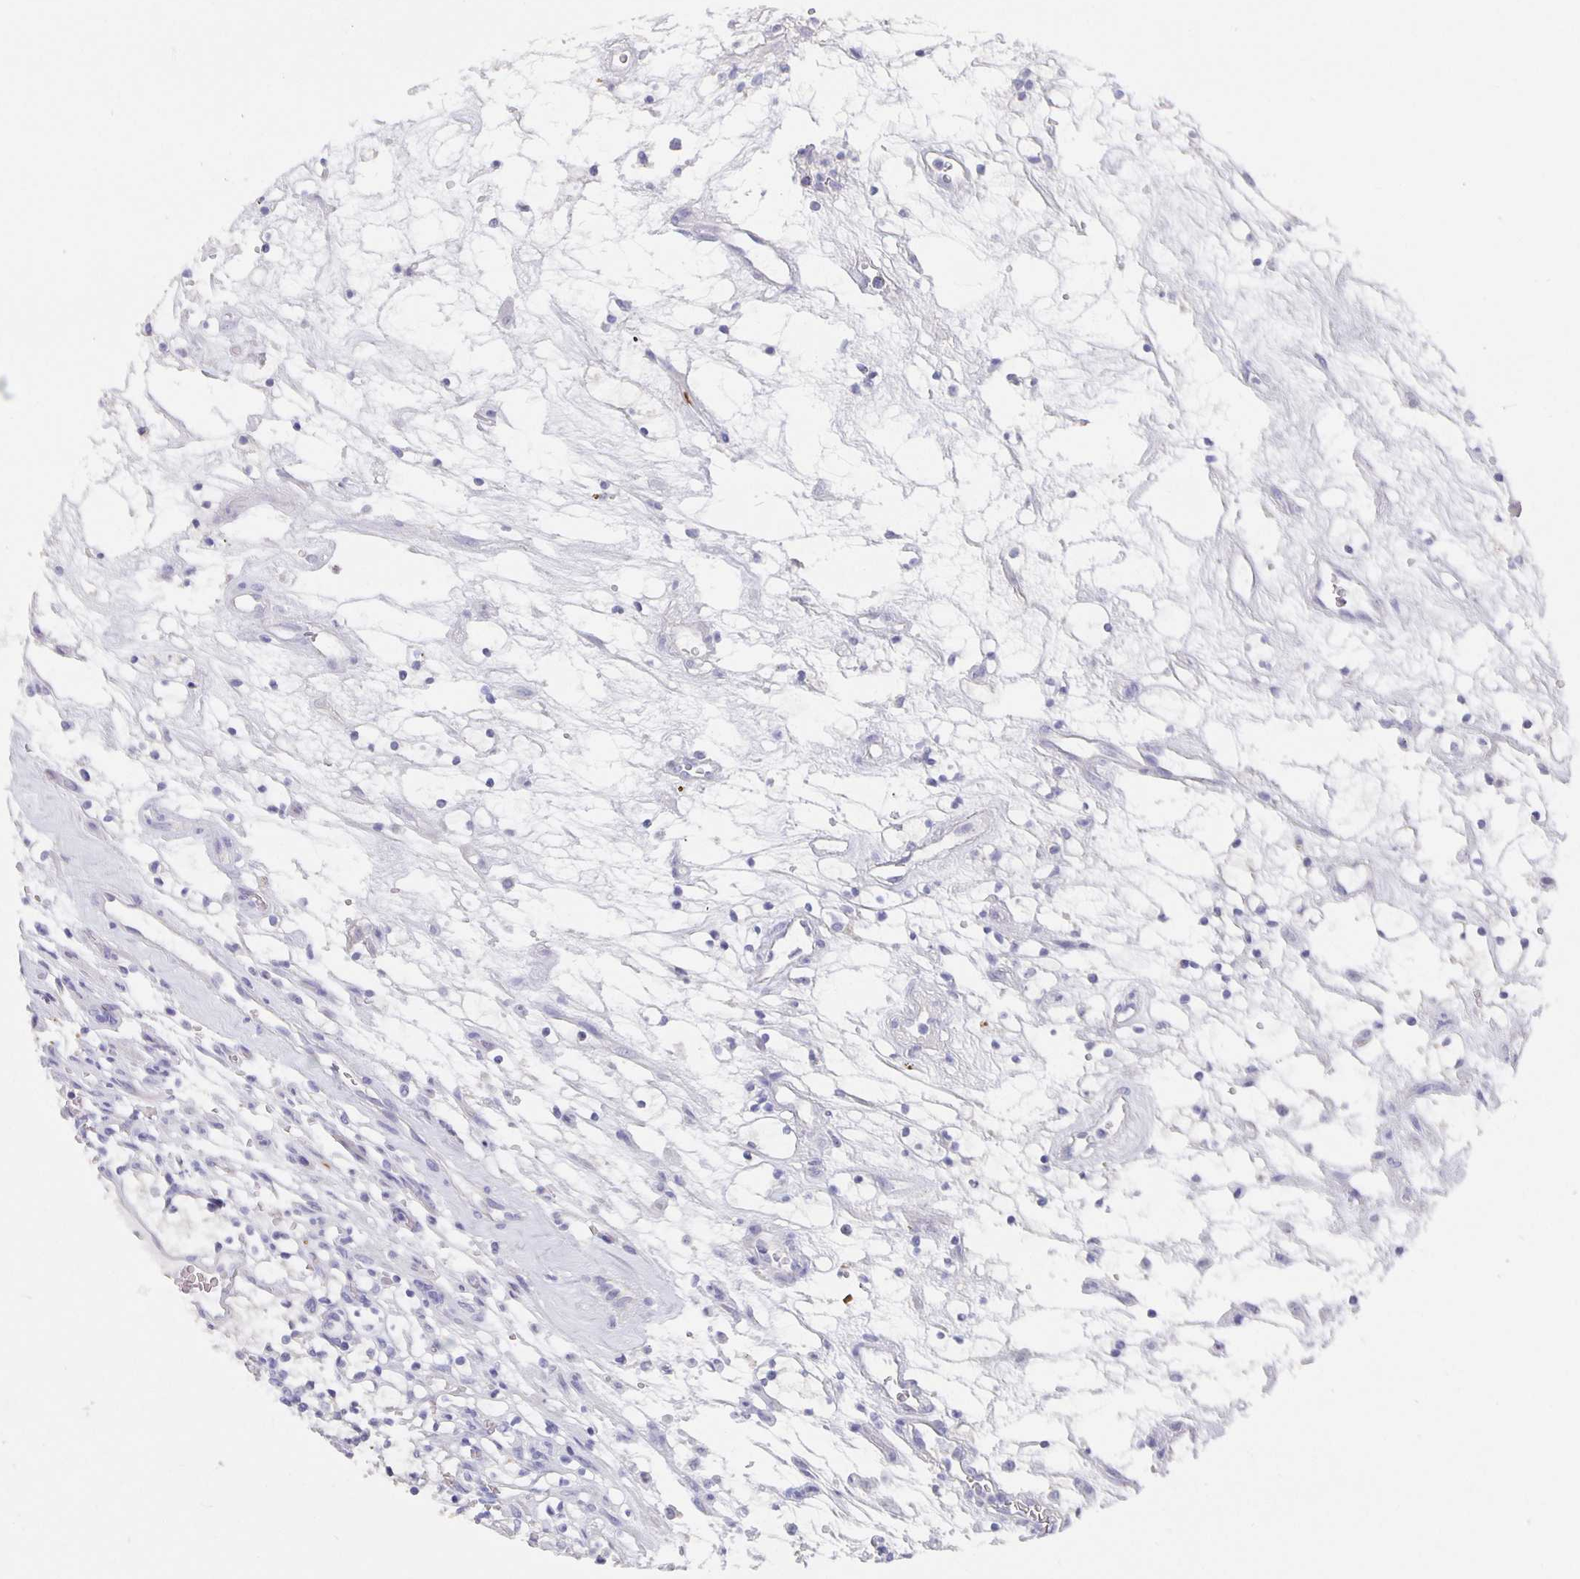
{"staining": {"intensity": "negative", "quantity": "none", "location": "none"}, "tissue": "renal cancer", "cell_type": "Tumor cells", "image_type": "cancer", "snomed": [{"axis": "morphology", "description": "Adenocarcinoma, NOS"}, {"axis": "topography", "description": "Kidney"}], "caption": "A photomicrograph of human renal cancer (adenocarcinoma) is negative for staining in tumor cells.", "gene": "CFAP74", "patient": {"sex": "female", "age": 69}}